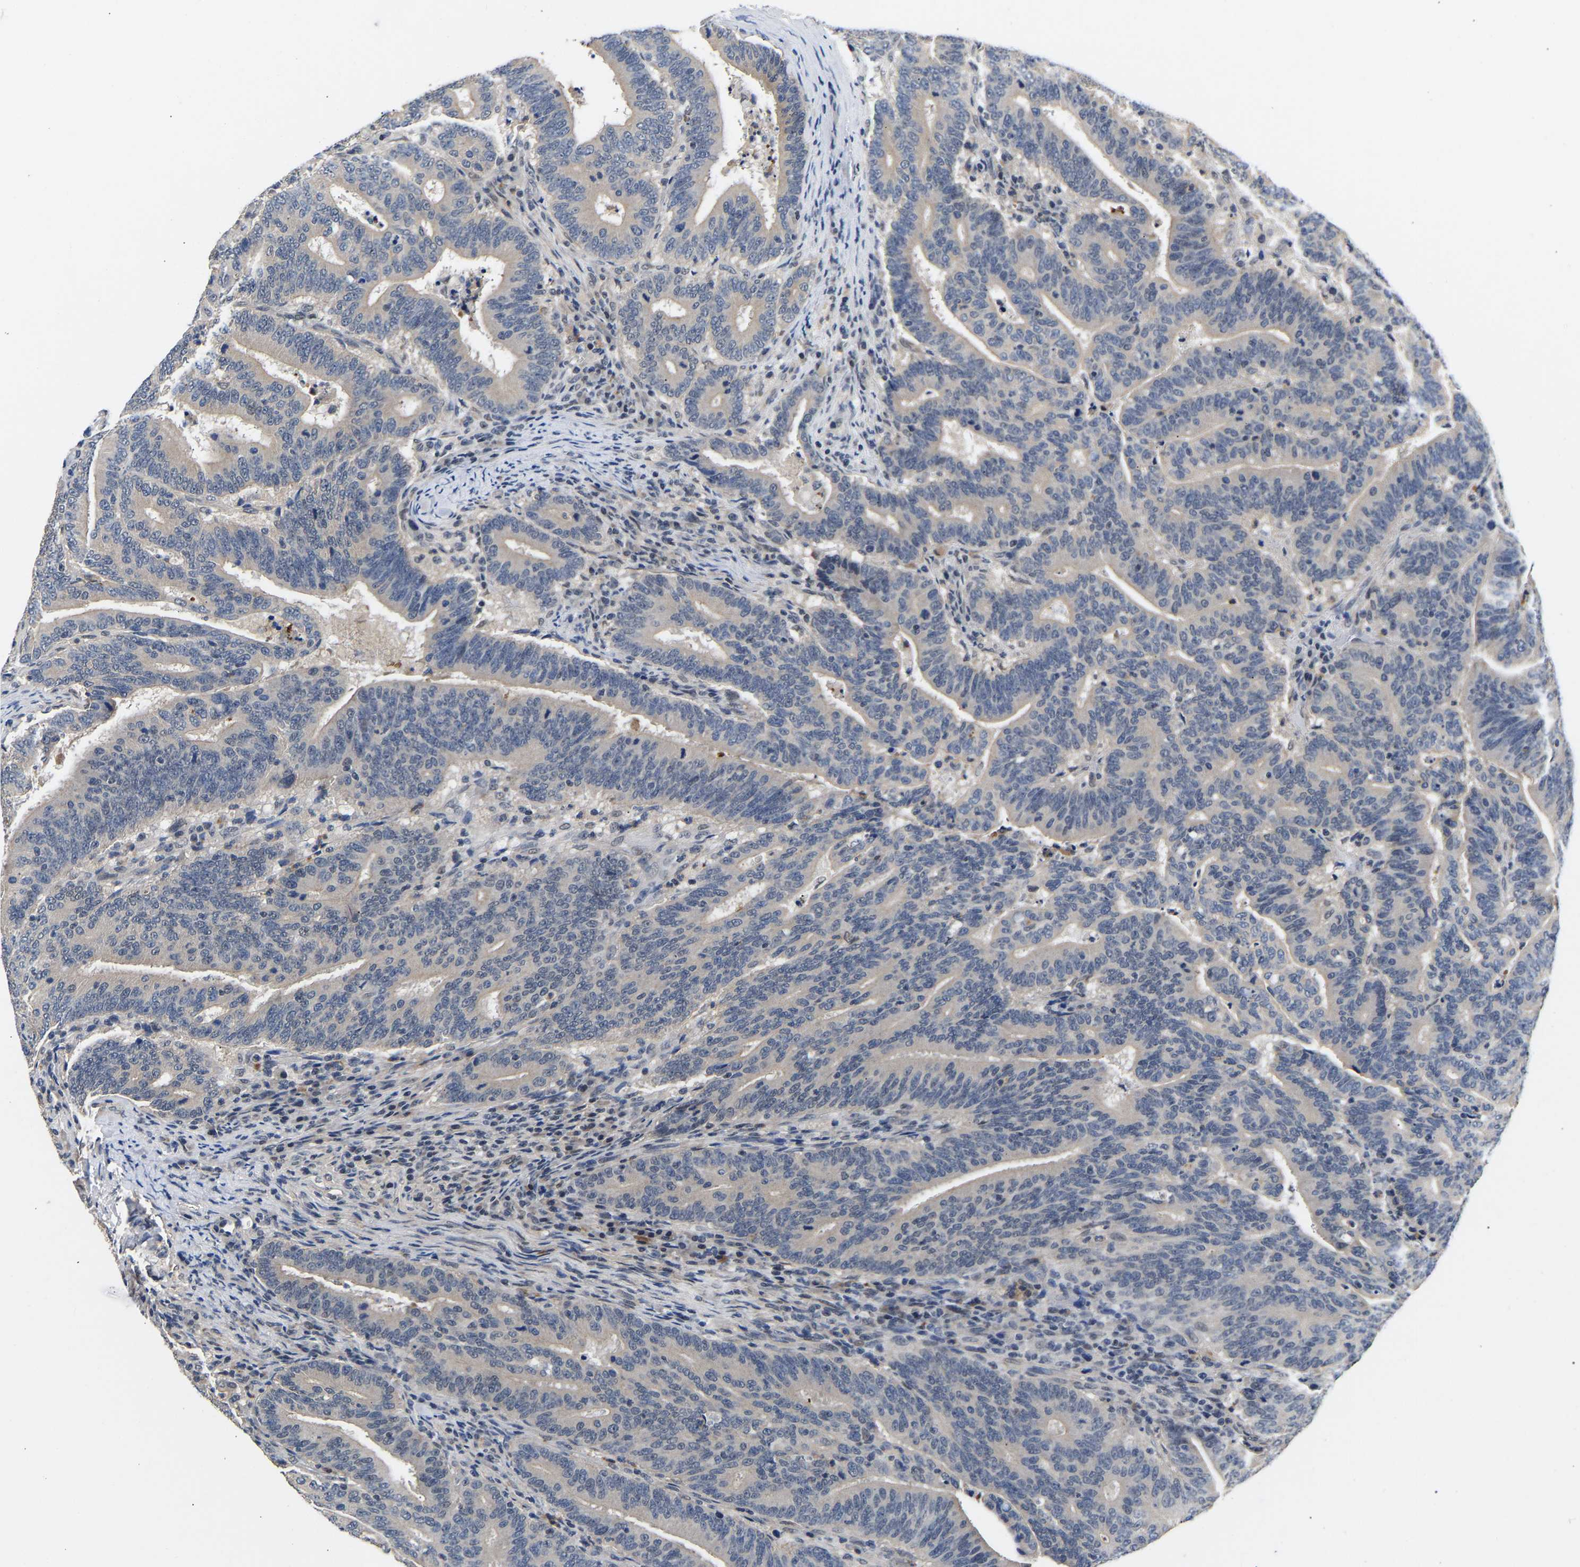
{"staining": {"intensity": "weak", "quantity": "<25%", "location": "cytoplasmic/membranous"}, "tissue": "colorectal cancer", "cell_type": "Tumor cells", "image_type": "cancer", "snomed": [{"axis": "morphology", "description": "Adenocarcinoma, NOS"}, {"axis": "topography", "description": "Colon"}], "caption": "This histopathology image is of colorectal adenocarcinoma stained with IHC to label a protein in brown with the nuclei are counter-stained blue. There is no positivity in tumor cells.", "gene": "METTL16", "patient": {"sex": "female", "age": 66}}